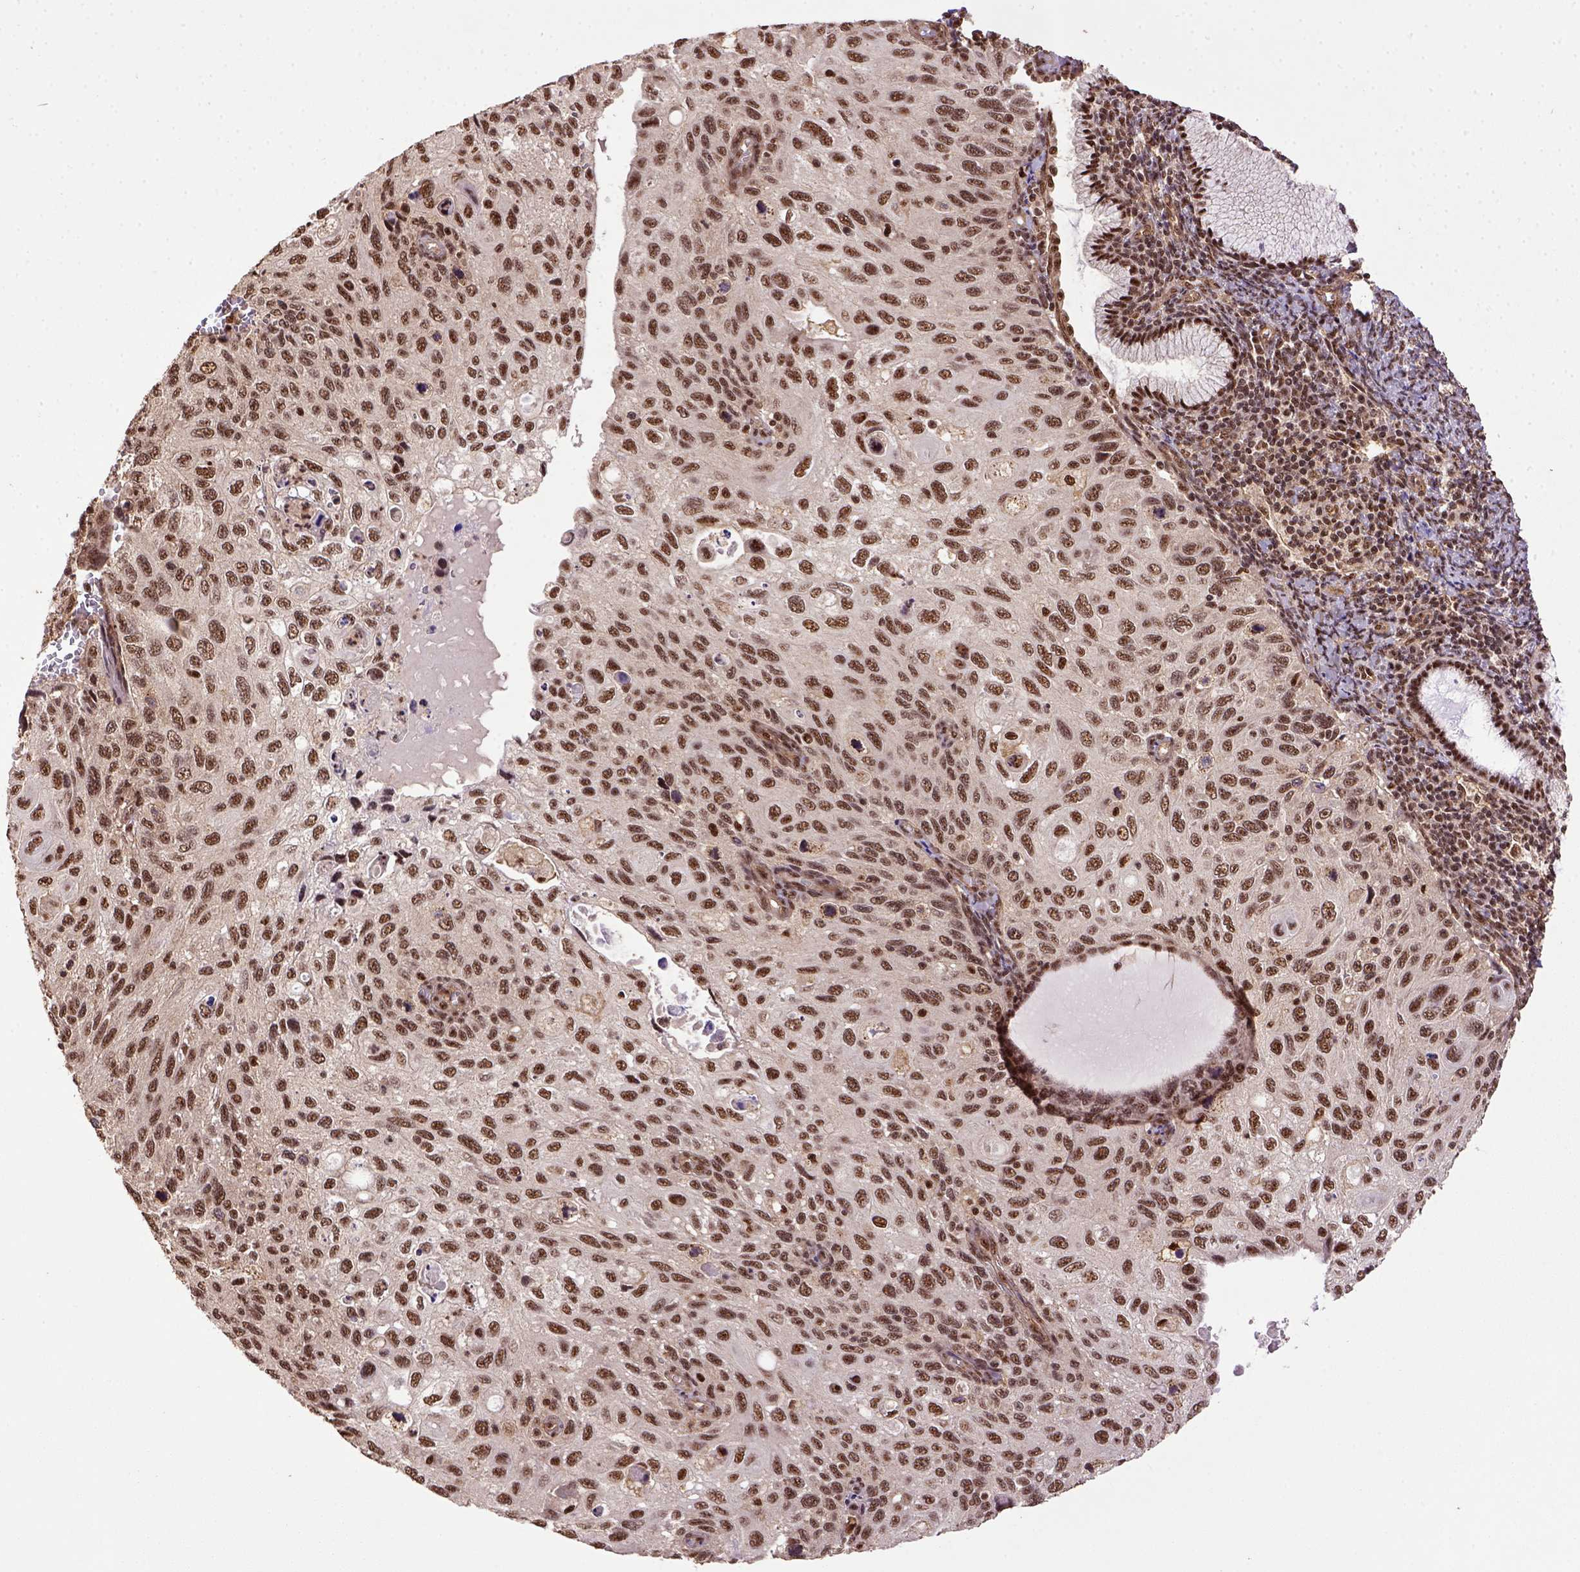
{"staining": {"intensity": "moderate", "quantity": ">75%", "location": "nuclear"}, "tissue": "cervical cancer", "cell_type": "Tumor cells", "image_type": "cancer", "snomed": [{"axis": "morphology", "description": "Squamous cell carcinoma, NOS"}, {"axis": "topography", "description": "Cervix"}], "caption": "An image of human cervical cancer (squamous cell carcinoma) stained for a protein reveals moderate nuclear brown staining in tumor cells.", "gene": "PPIG", "patient": {"sex": "female", "age": 70}}